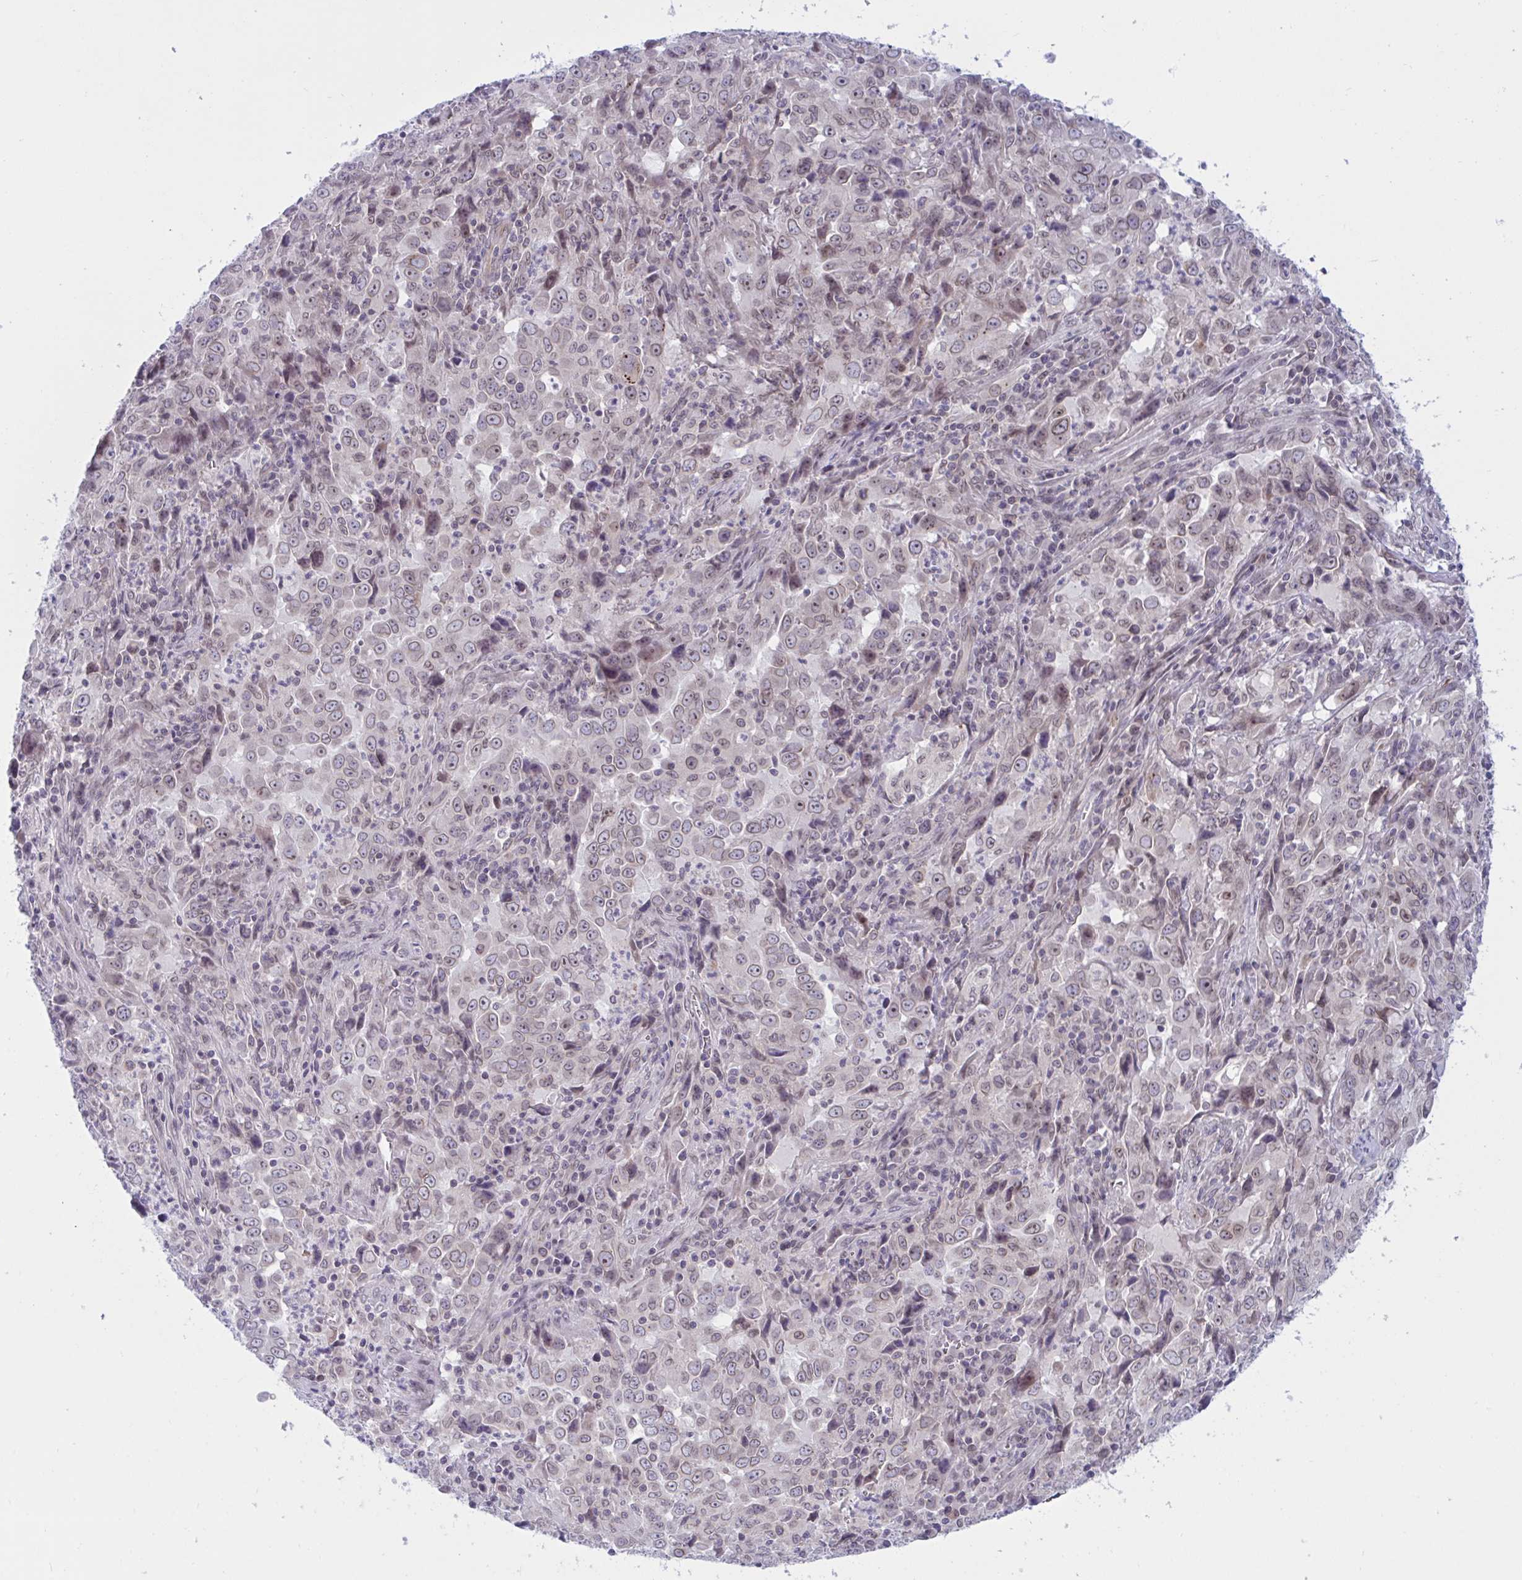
{"staining": {"intensity": "weak", "quantity": "25%-75%", "location": "cytoplasmic/membranous,nuclear"}, "tissue": "lung cancer", "cell_type": "Tumor cells", "image_type": "cancer", "snomed": [{"axis": "morphology", "description": "Adenocarcinoma, NOS"}, {"axis": "topography", "description": "Lung"}], "caption": "Protein staining exhibits weak cytoplasmic/membranous and nuclear positivity in about 25%-75% of tumor cells in lung cancer.", "gene": "DOCK11", "patient": {"sex": "male", "age": 67}}